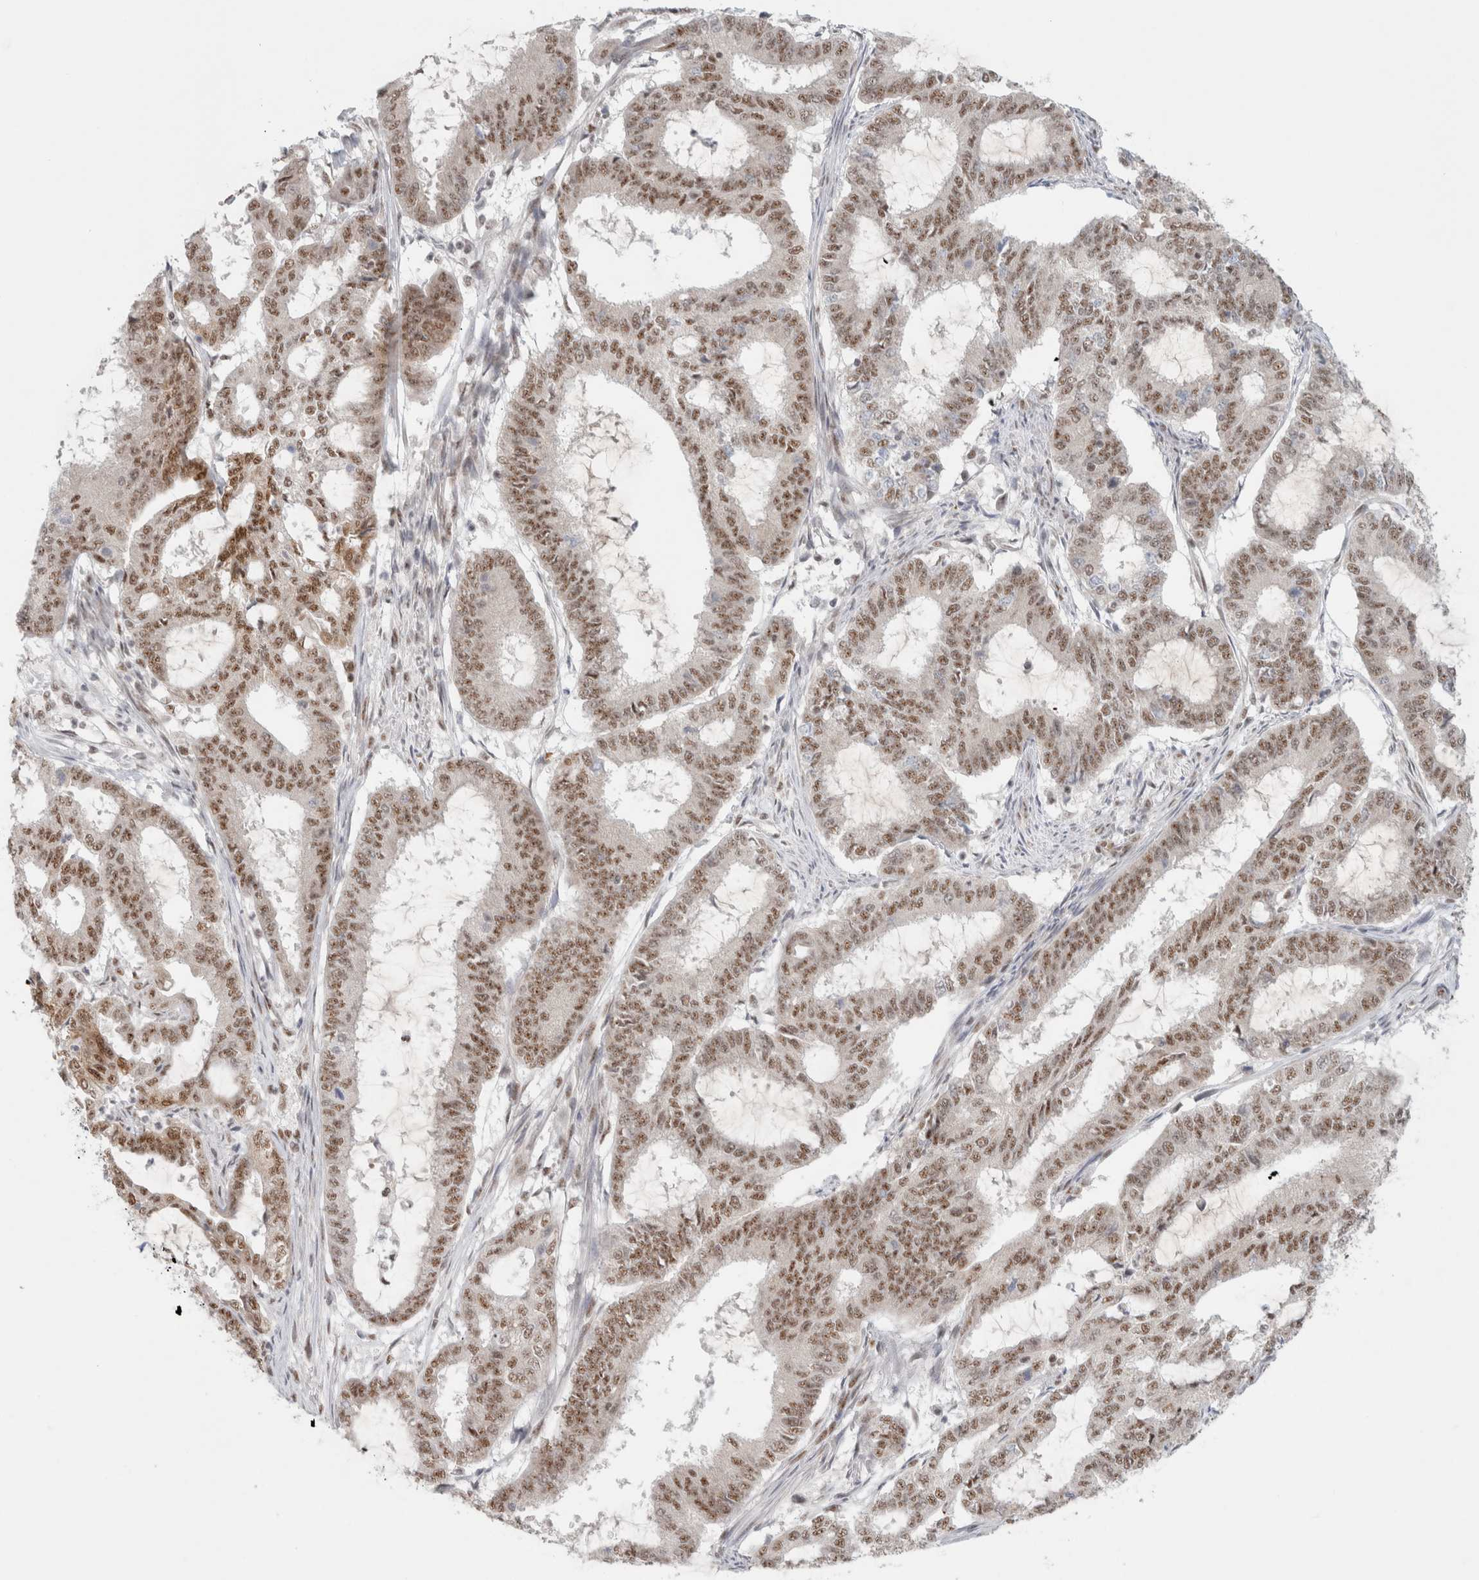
{"staining": {"intensity": "moderate", "quantity": ">75%", "location": "nuclear"}, "tissue": "endometrial cancer", "cell_type": "Tumor cells", "image_type": "cancer", "snomed": [{"axis": "morphology", "description": "Adenocarcinoma, NOS"}, {"axis": "topography", "description": "Endometrium"}], "caption": "A brown stain shows moderate nuclear expression of a protein in endometrial cancer (adenocarcinoma) tumor cells.", "gene": "TRMT12", "patient": {"sex": "female", "age": 51}}